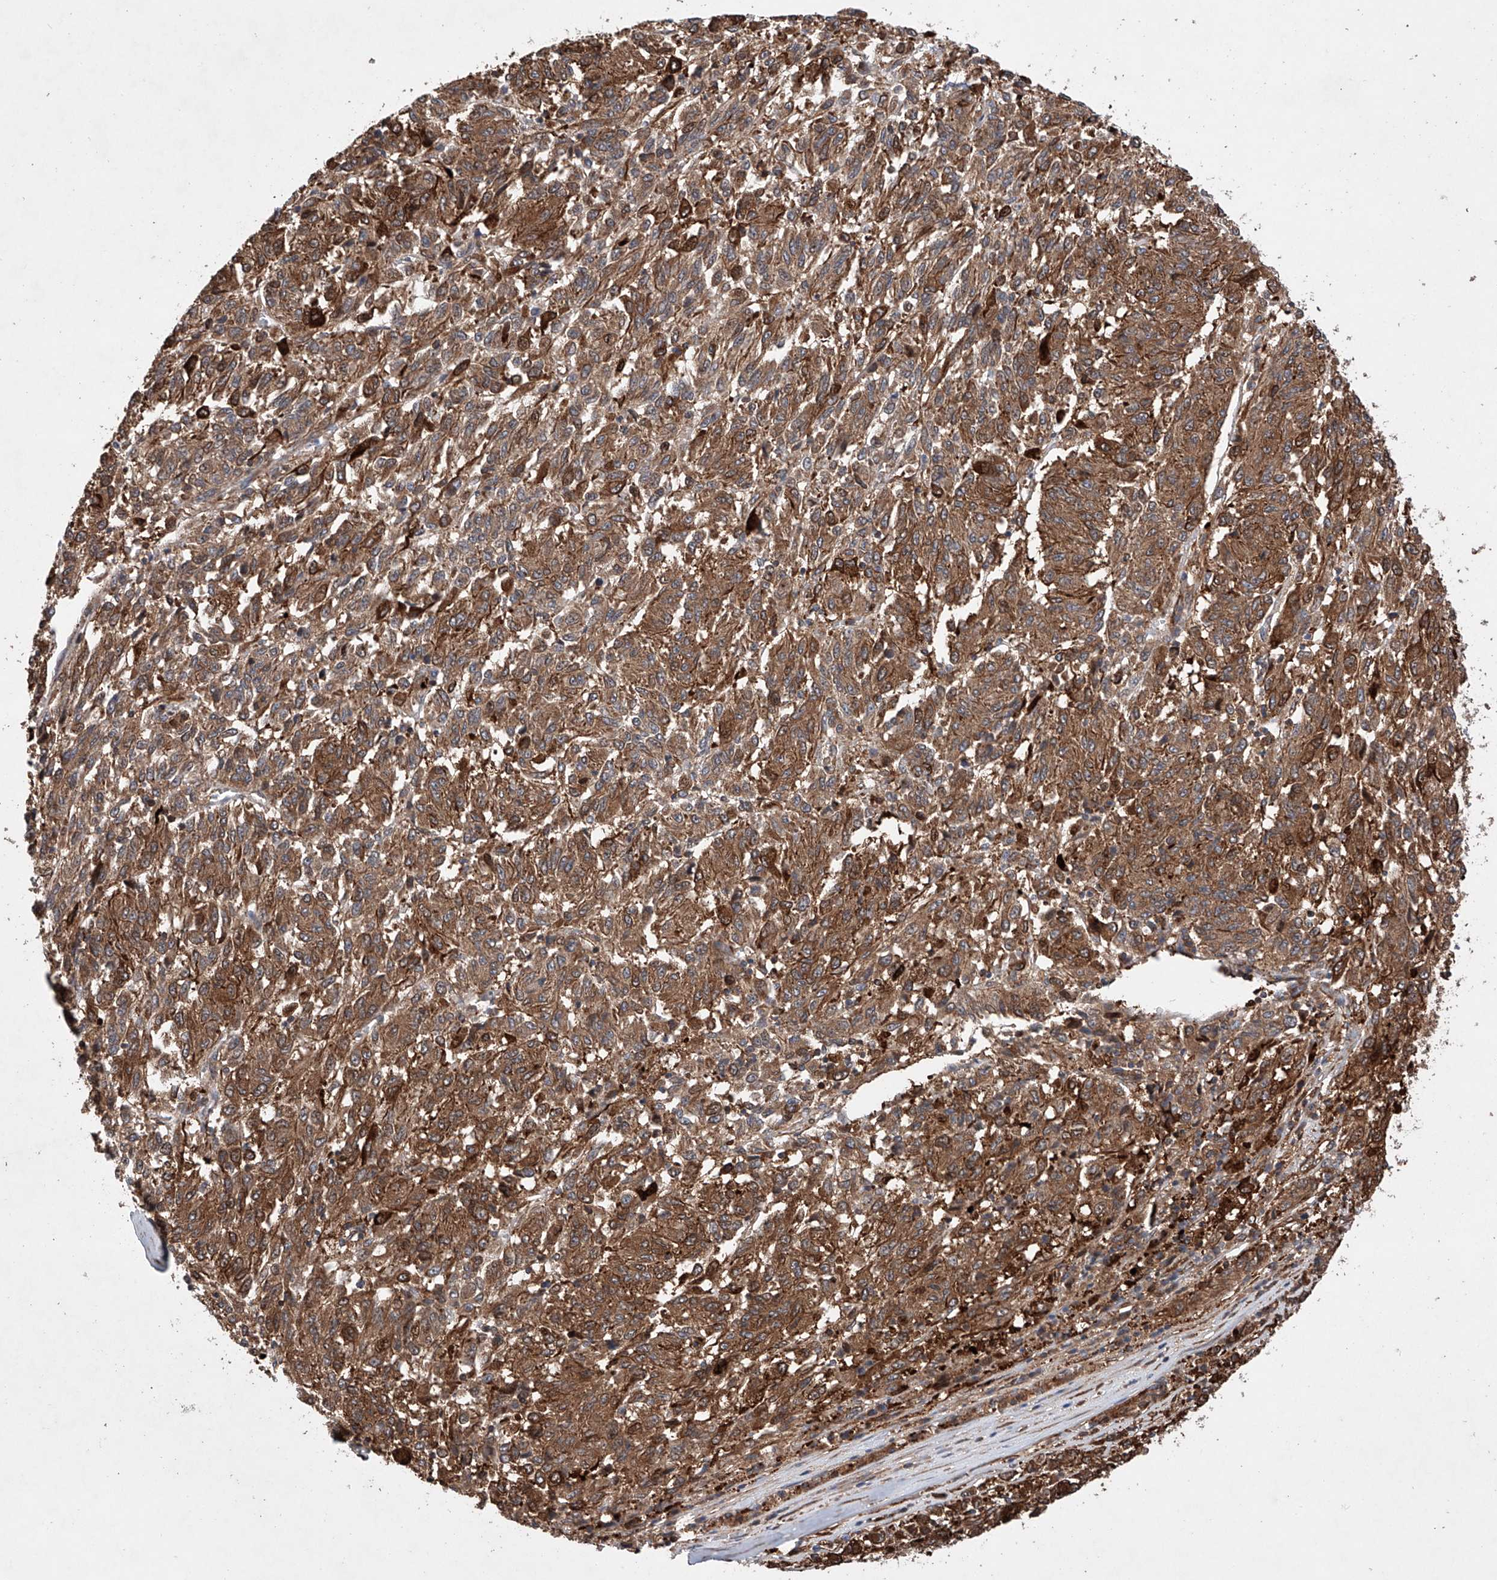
{"staining": {"intensity": "moderate", "quantity": ">75%", "location": "cytoplasmic/membranous"}, "tissue": "melanoma", "cell_type": "Tumor cells", "image_type": "cancer", "snomed": [{"axis": "morphology", "description": "Malignant melanoma, Metastatic site"}, {"axis": "topography", "description": "Lung"}], "caption": "Approximately >75% of tumor cells in melanoma display moderate cytoplasmic/membranous protein expression as visualized by brown immunohistochemical staining.", "gene": "TIMM23", "patient": {"sex": "male", "age": 64}}